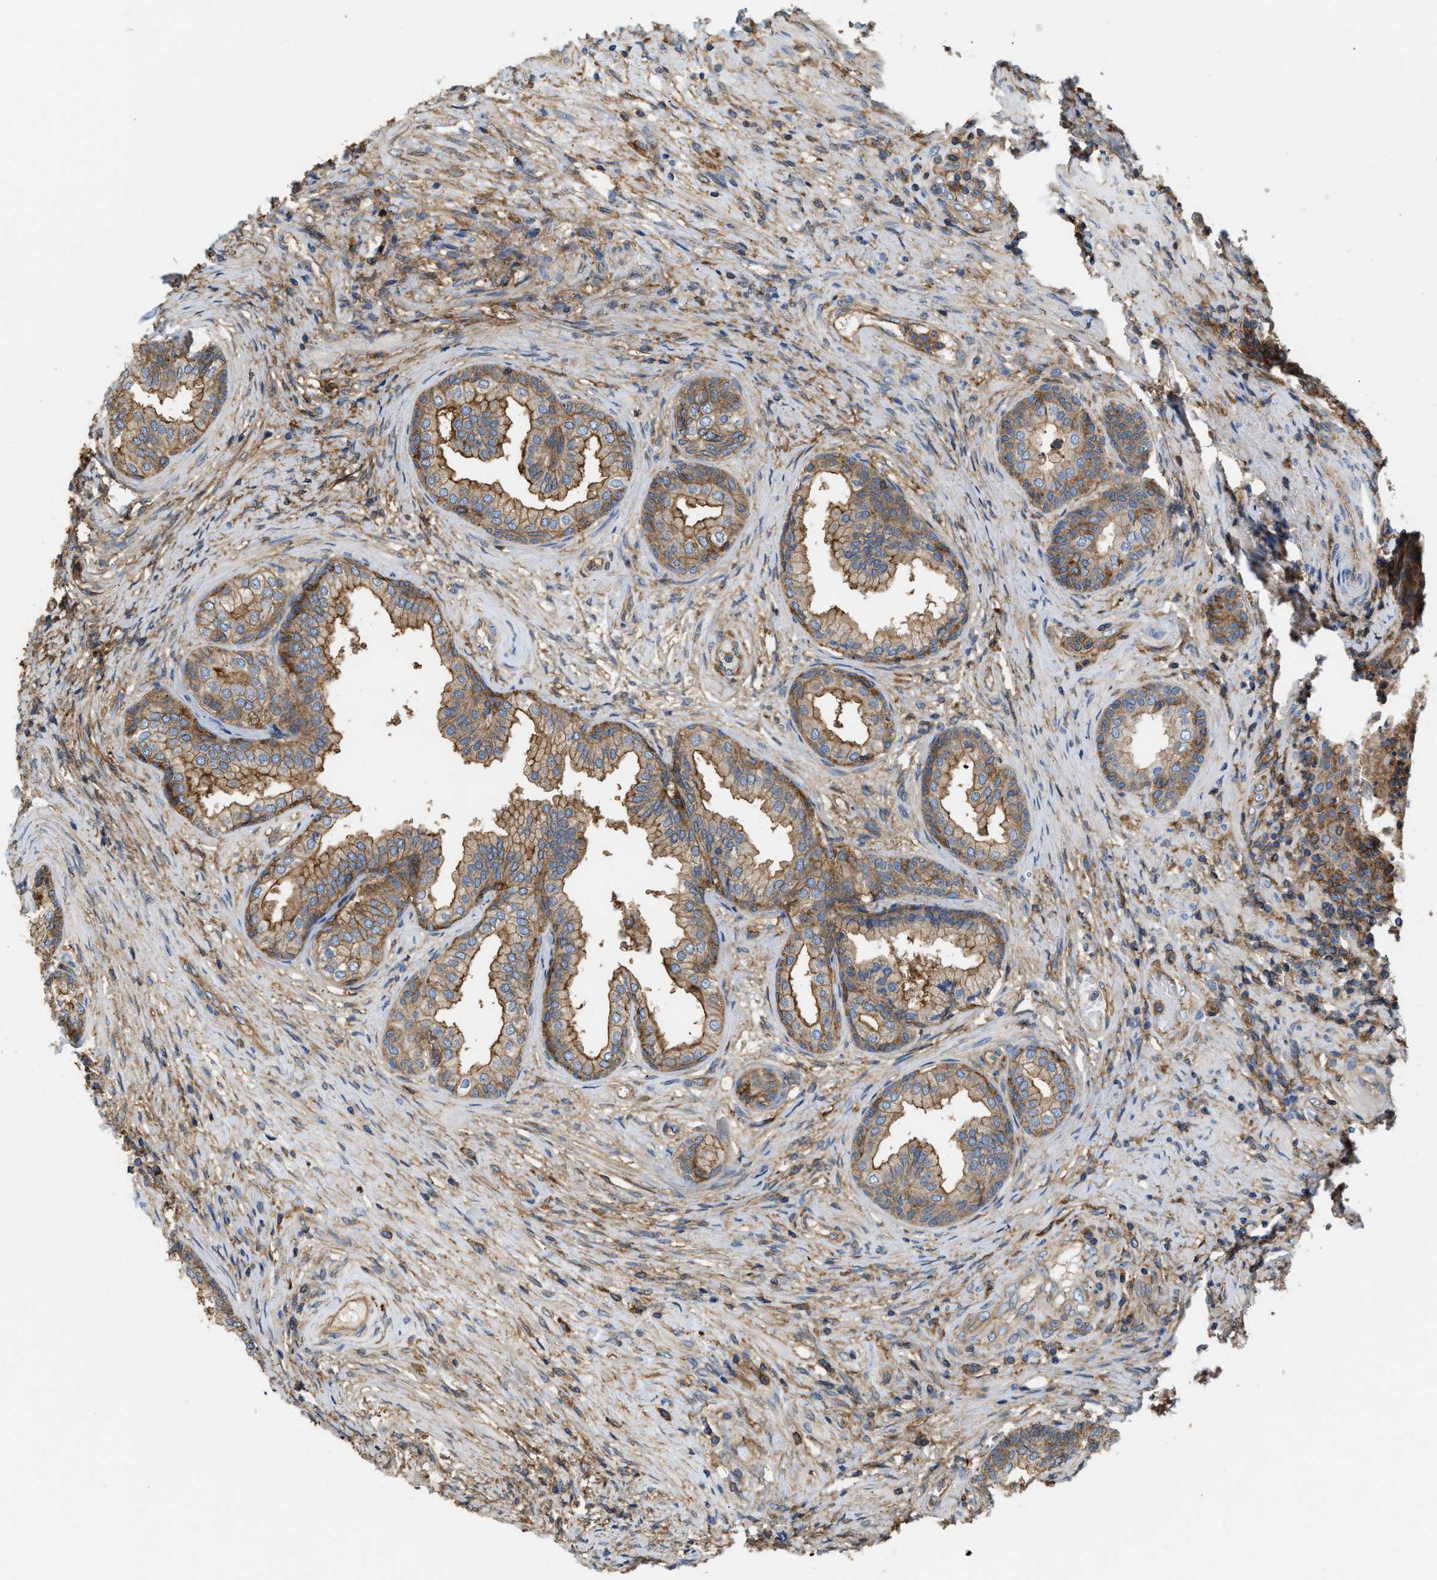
{"staining": {"intensity": "moderate", "quantity": ">75%", "location": "cytoplasmic/membranous"}, "tissue": "prostate", "cell_type": "Glandular cells", "image_type": "normal", "snomed": [{"axis": "morphology", "description": "Normal tissue, NOS"}, {"axis": "topography", "description": "Prostate"}], "caption": "Immunohistochemistry (IHC) (DAB) staining of unremarkable human prostate exhibits moderate cytoplasmic/membranous protein positivity in about >75% of glandular cells.", "gene": "GNB4", "patient": {"sex": "male", "age": 76}}